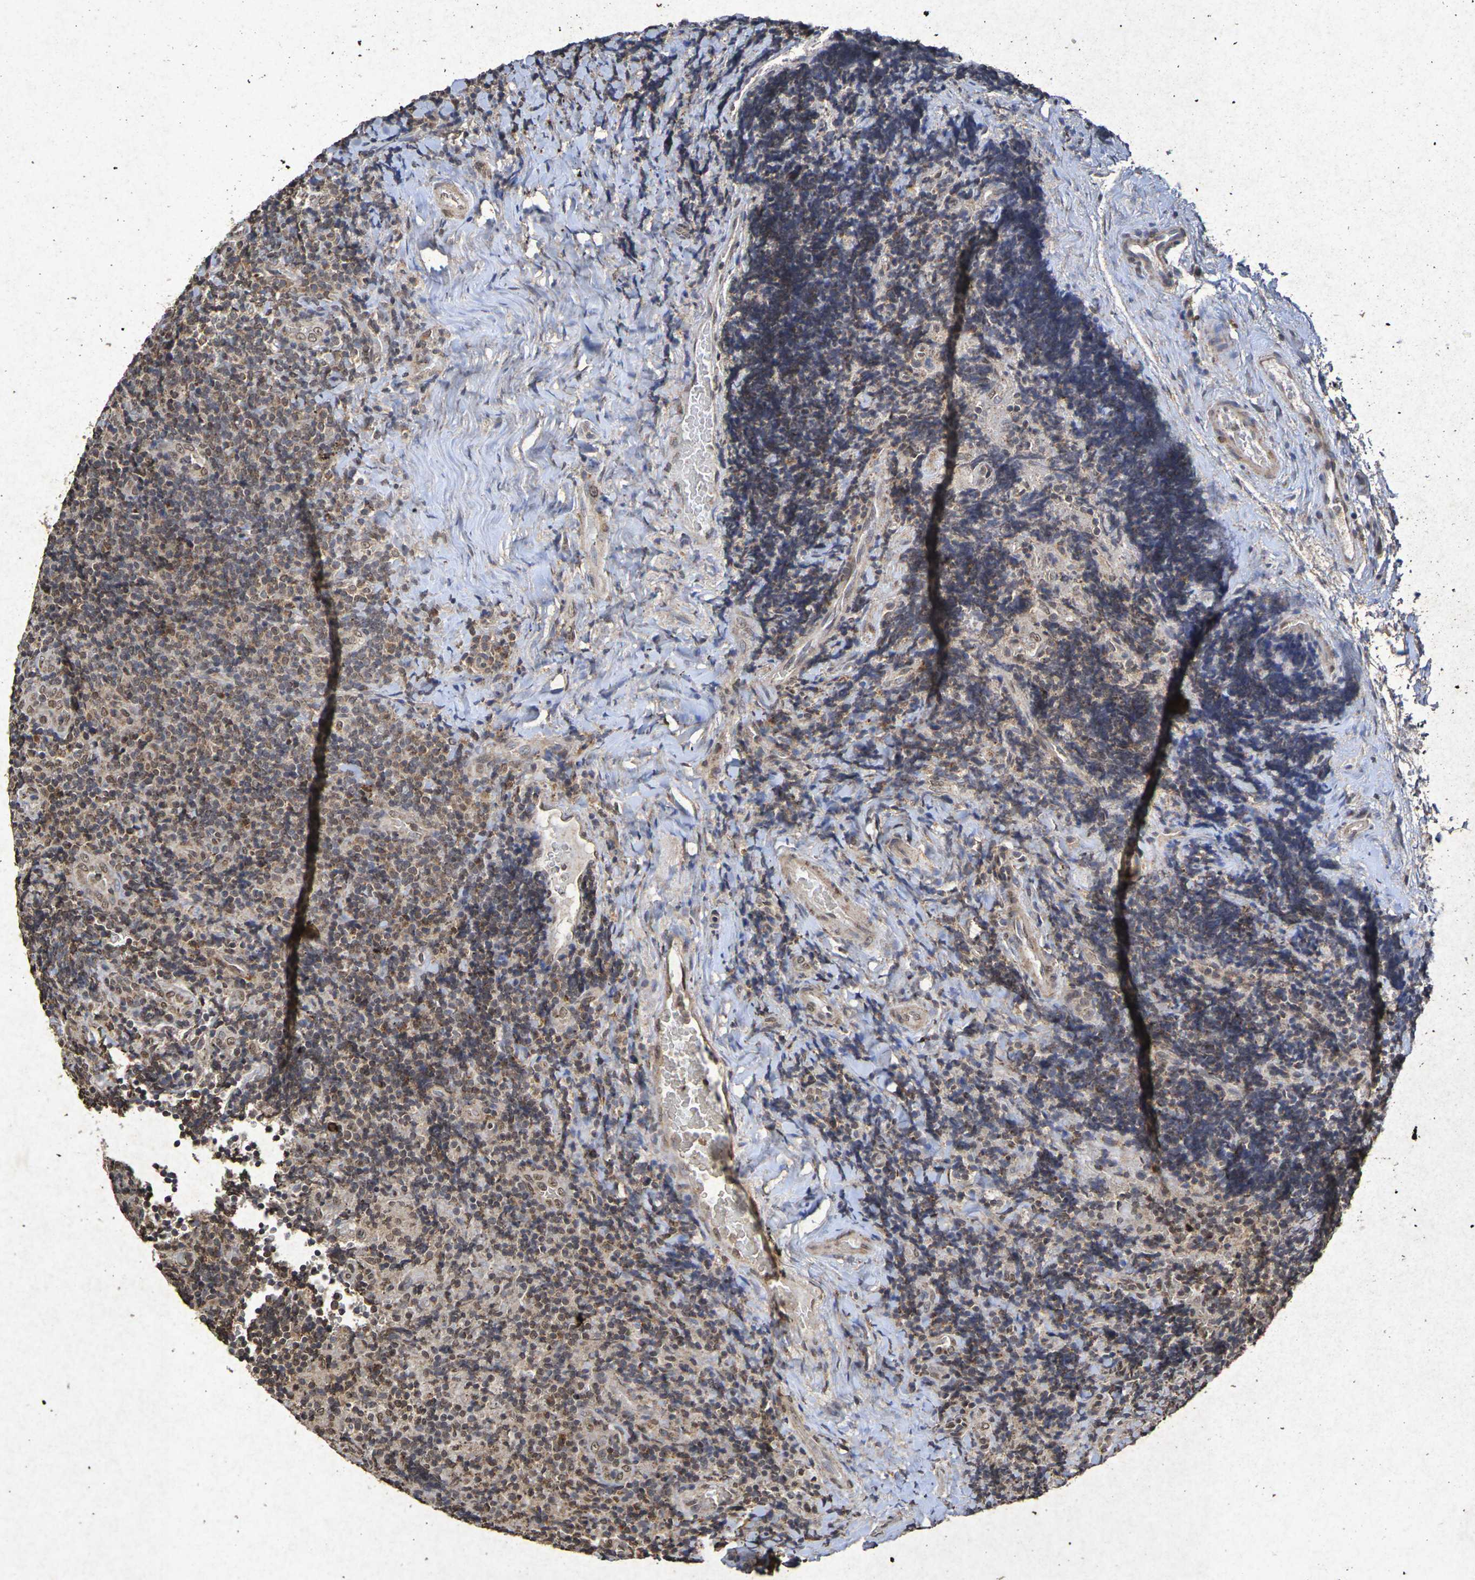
{"staining": {"intensity": "moderate", "quantity": "25%-75%", "location": "cytoplasmic/membranous,nuclear"}, "tissue": "lymphoma", "cell_type": "Tumor cells", "image_type": "cancer", "snomed": [{"axis": "morphology", "description": "Malignant lymphoma, non-Hodgkin's type, High grade"}, {"axis": "topography", "description": "Tonsil"}], "caption": "Human lymphoma stained for a protein (brown) exhibits moderate cytoplasmic/membranous and nuclear positive staining in about 25%-75% of tumor cells.", "gene": "GUCY1A2", "patient": {"sex": "female", "age": 36}}